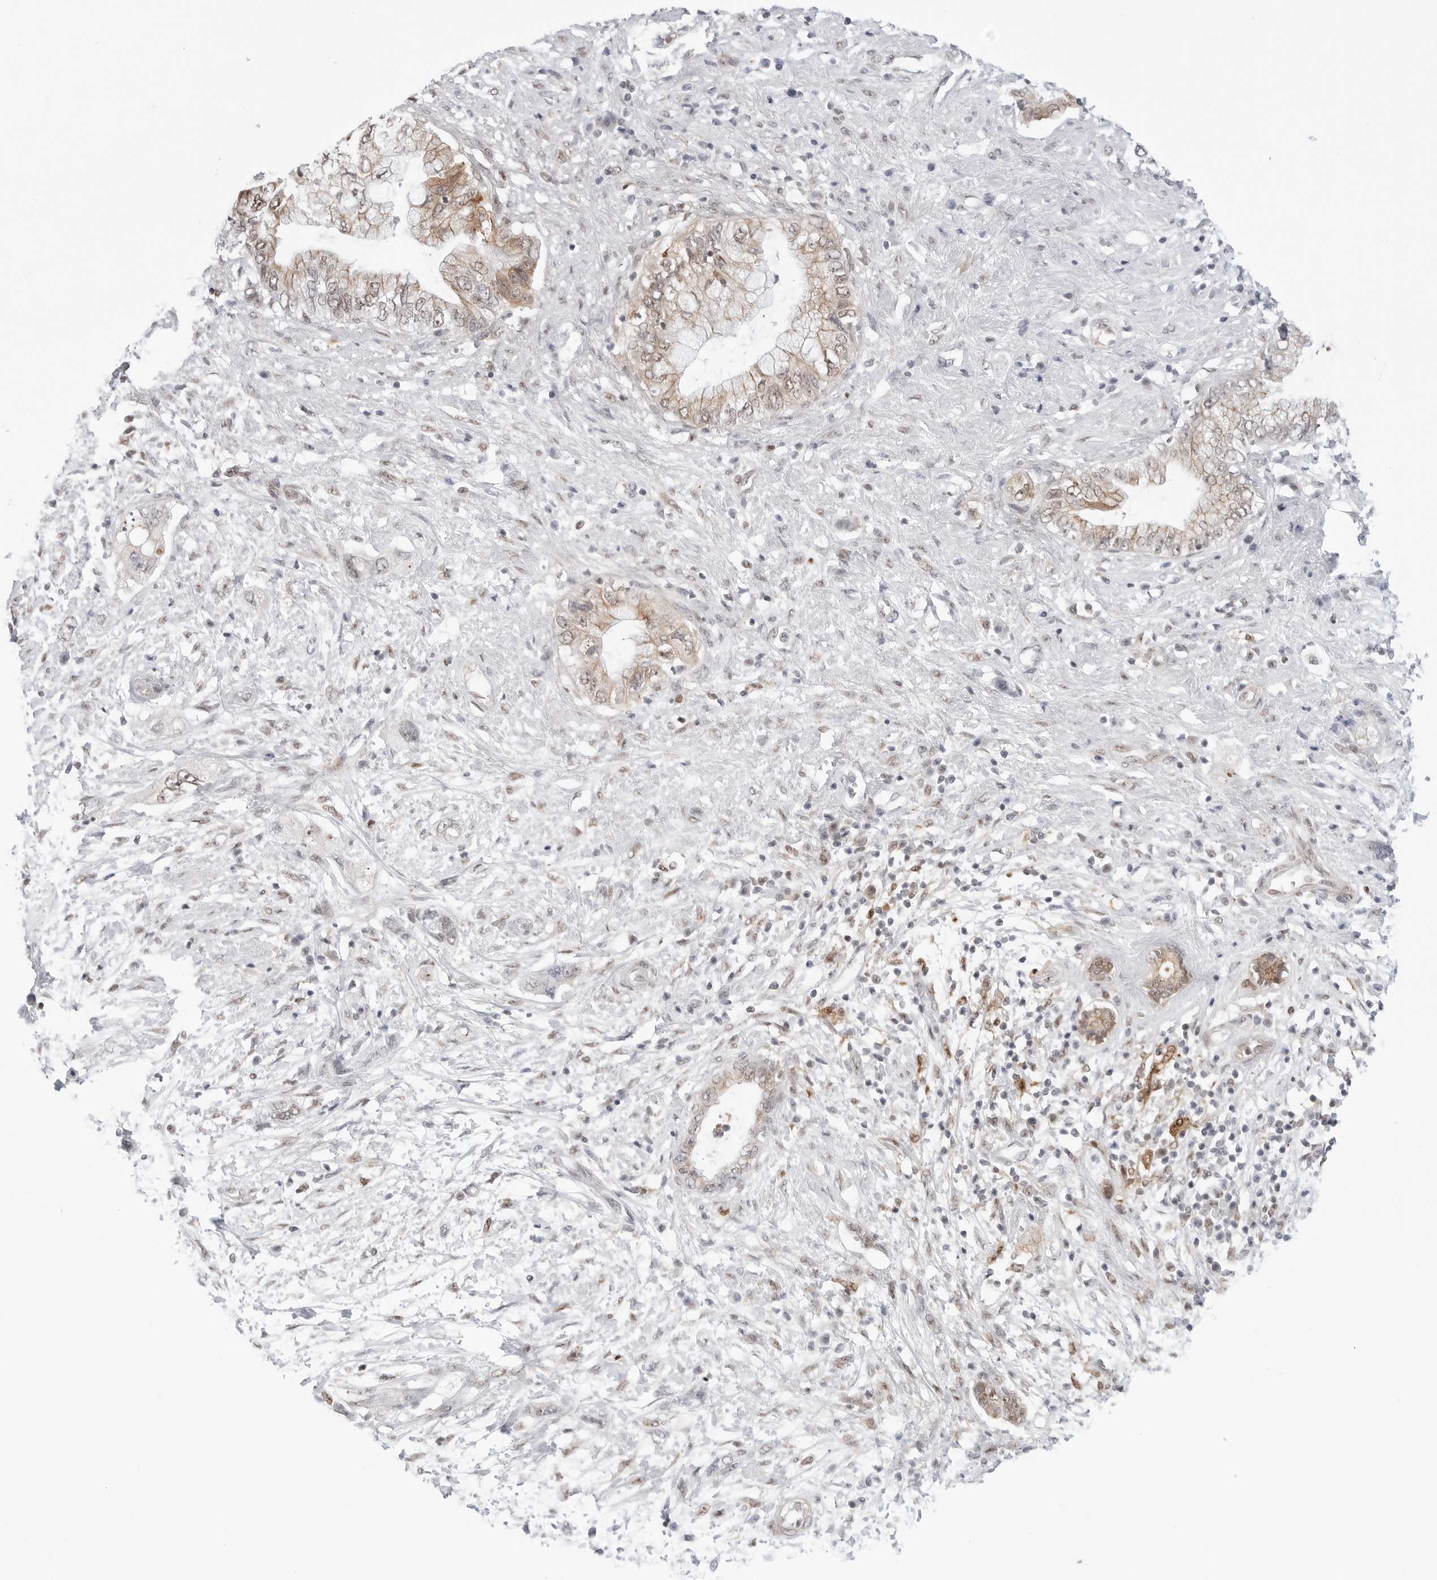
{"staining": {"intensity": "moderate", "quantity": "<25%", "location": "cytoplasmic/membranous,nuclear"}, "tissue": "pancreatic cancer", "cell_type": "Tumor cells", "image_type": "cancer", "snomed": [{"axis": "morphology", "description": "Adenocarcinoma, NOS"}, {"axis": "topography", "description": "Pancreas"}], "caption": "Pancreatic cancer (adenocarcinoma) stained with DAB (3,3'-diaminobenzidine) IHC shows low levels of moderate cytoplasmic/membranous and nuclear expression in approximately <25% of tumor cells.", "gene": "C1orf162", "patient": {"sex": "female", "age": 73}}